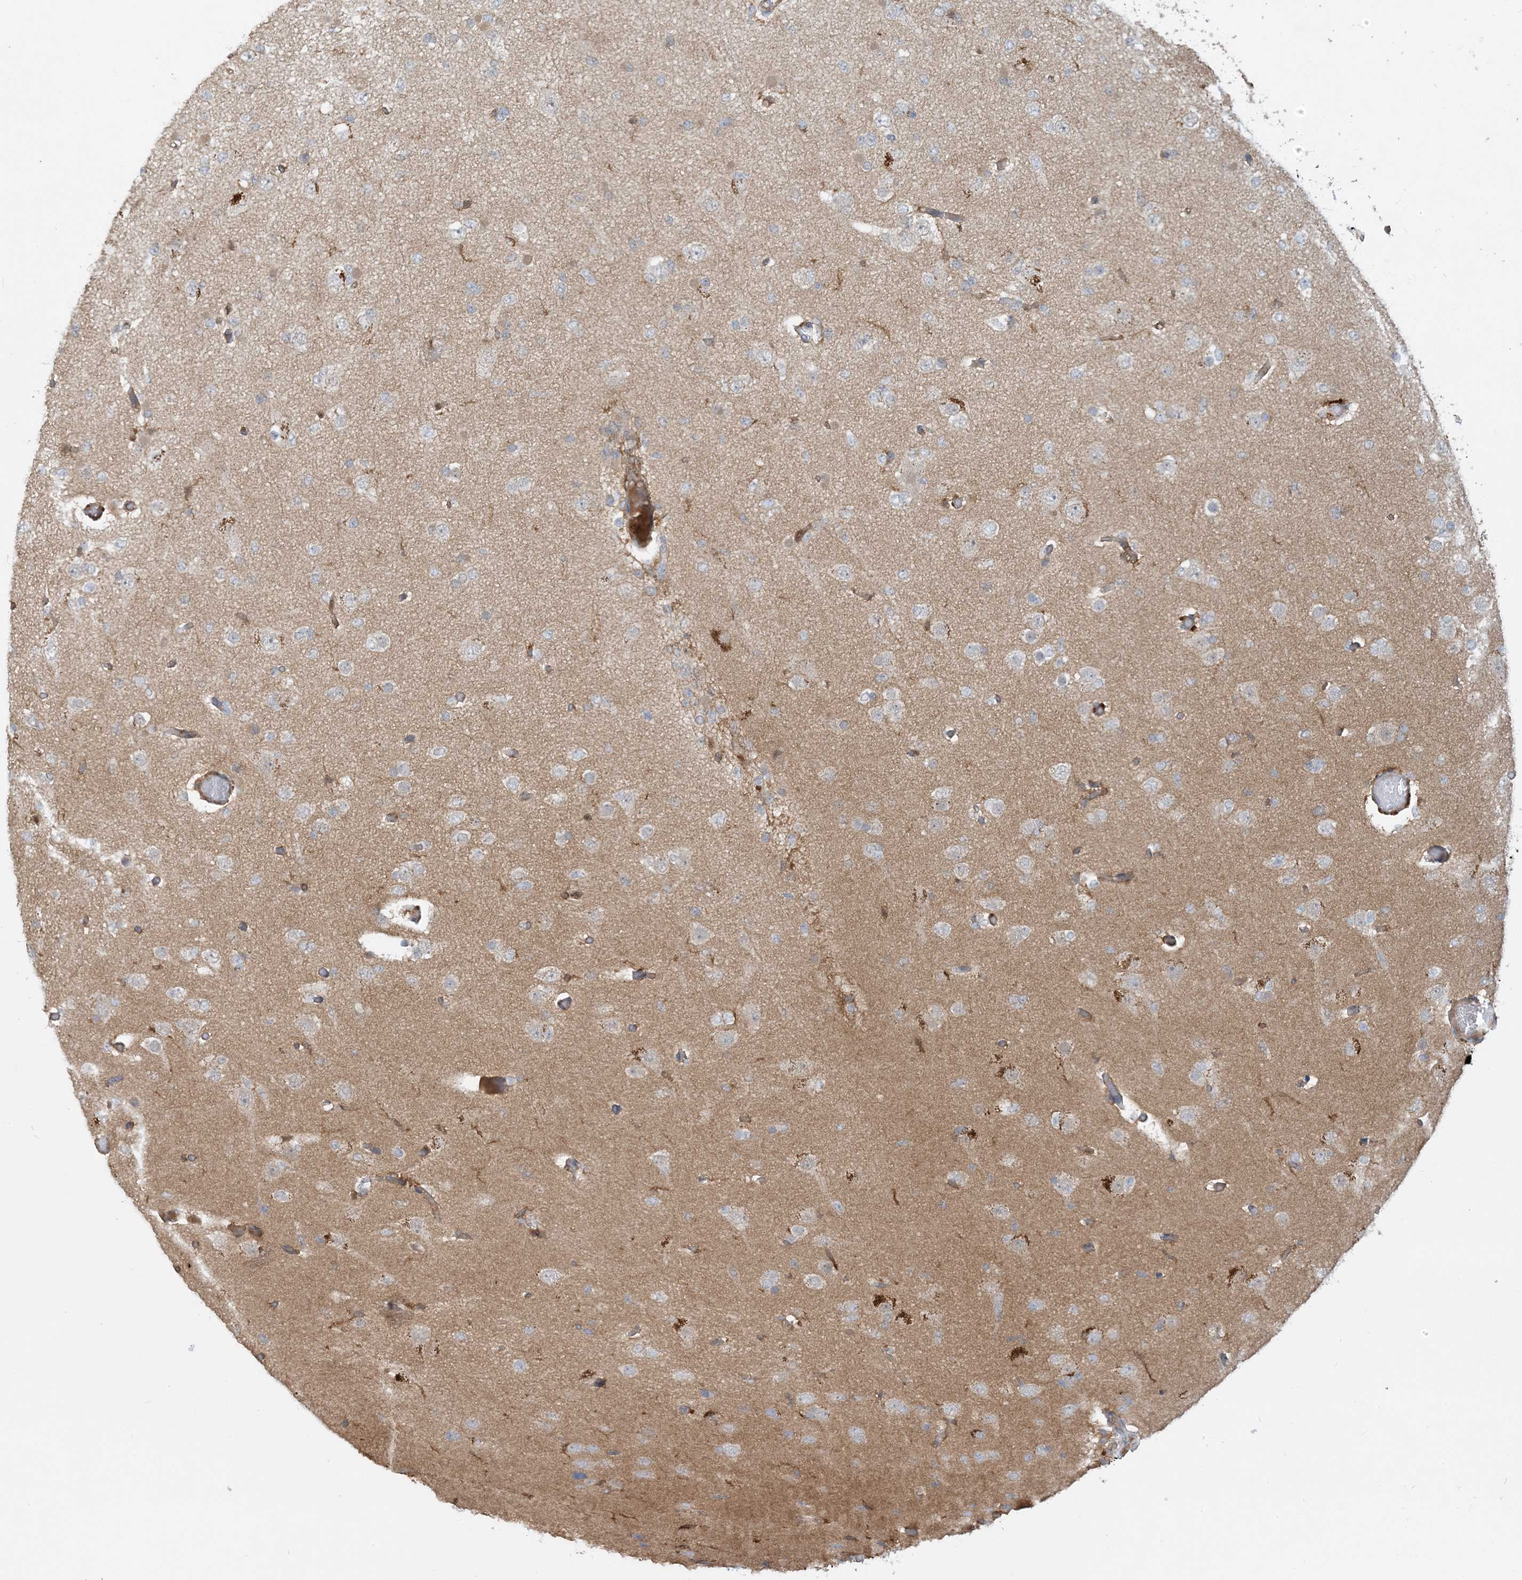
{"staining": {"intensity": "negative", "quantity": "none", "location": "none"}, "tissue": "glioma", "cell_type": "Tumor cells", "image_type": "cancer", "snomed": [{"axis": "morphology", "description": "Glioma, malignant, Low grade"}, {"axis": "topography", "description": "Brain"}], "caption": "A photomicrograph of human glioma is negative for staining in tumor cells.", "gene": "SFMBT2", "patient": {"sex": "female", "age": 22}}